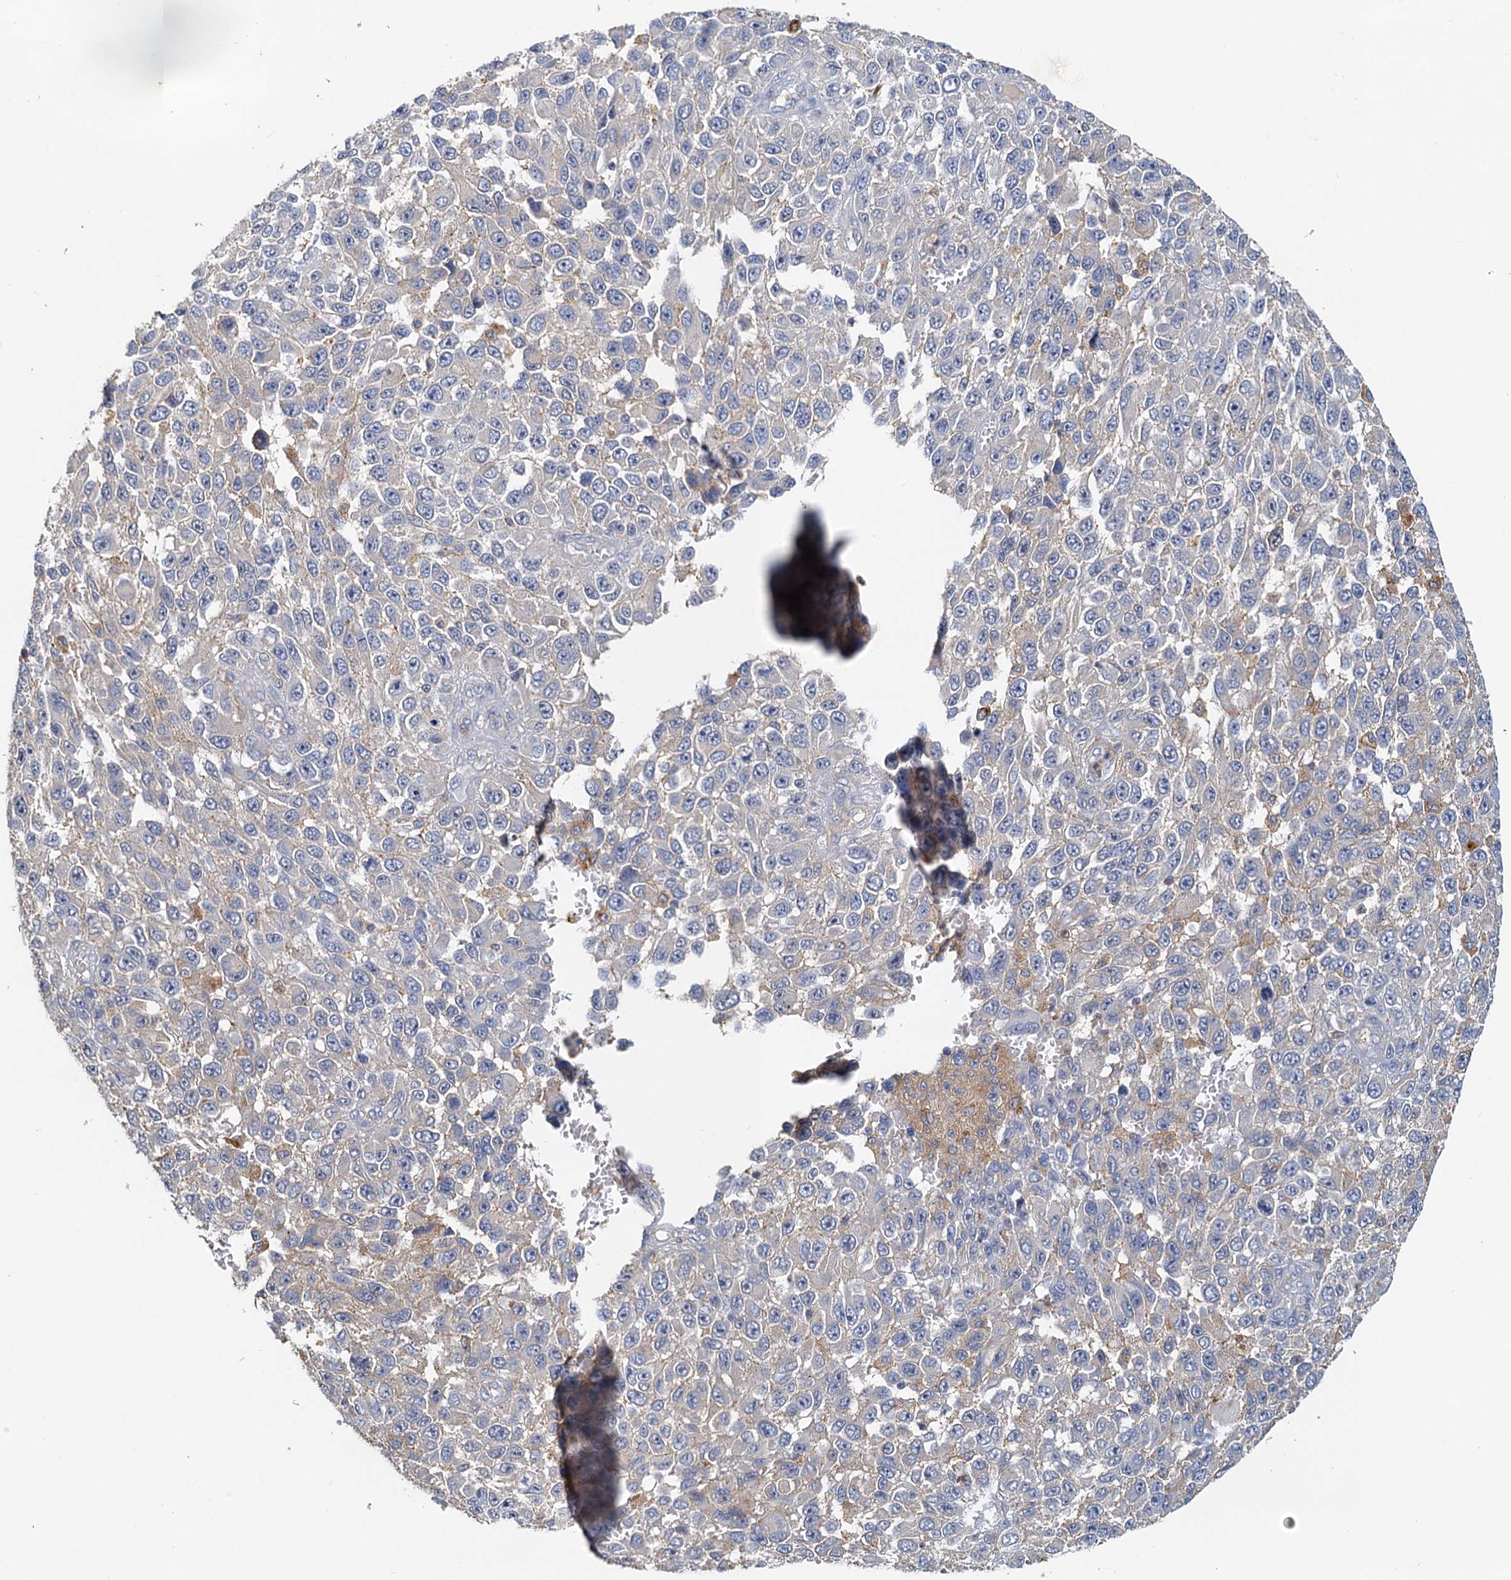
{"staining": {"intensity": "weak", "quantity": "<25%", "location": "cytoplasmic/membranous"}, "tissue": "melanoma", "cell_type": "Tumor cells", "image_type": "cancer", "snomed": [{"axis": "morphology", "description": "Normal tissue, NOS"}, {"axis": "morphology", "description": "Malignant melanoma, NOS"}, {"axis": "topography", "description": "Skin"}], "caption": "DAB (3,3'-diaminobenzidine) immunohistochemical staining of malignant melanoma shows no significant expression in tumor cells.", "gene": "TOLLIP", "patient": {"sex": "female", "age": 96}}